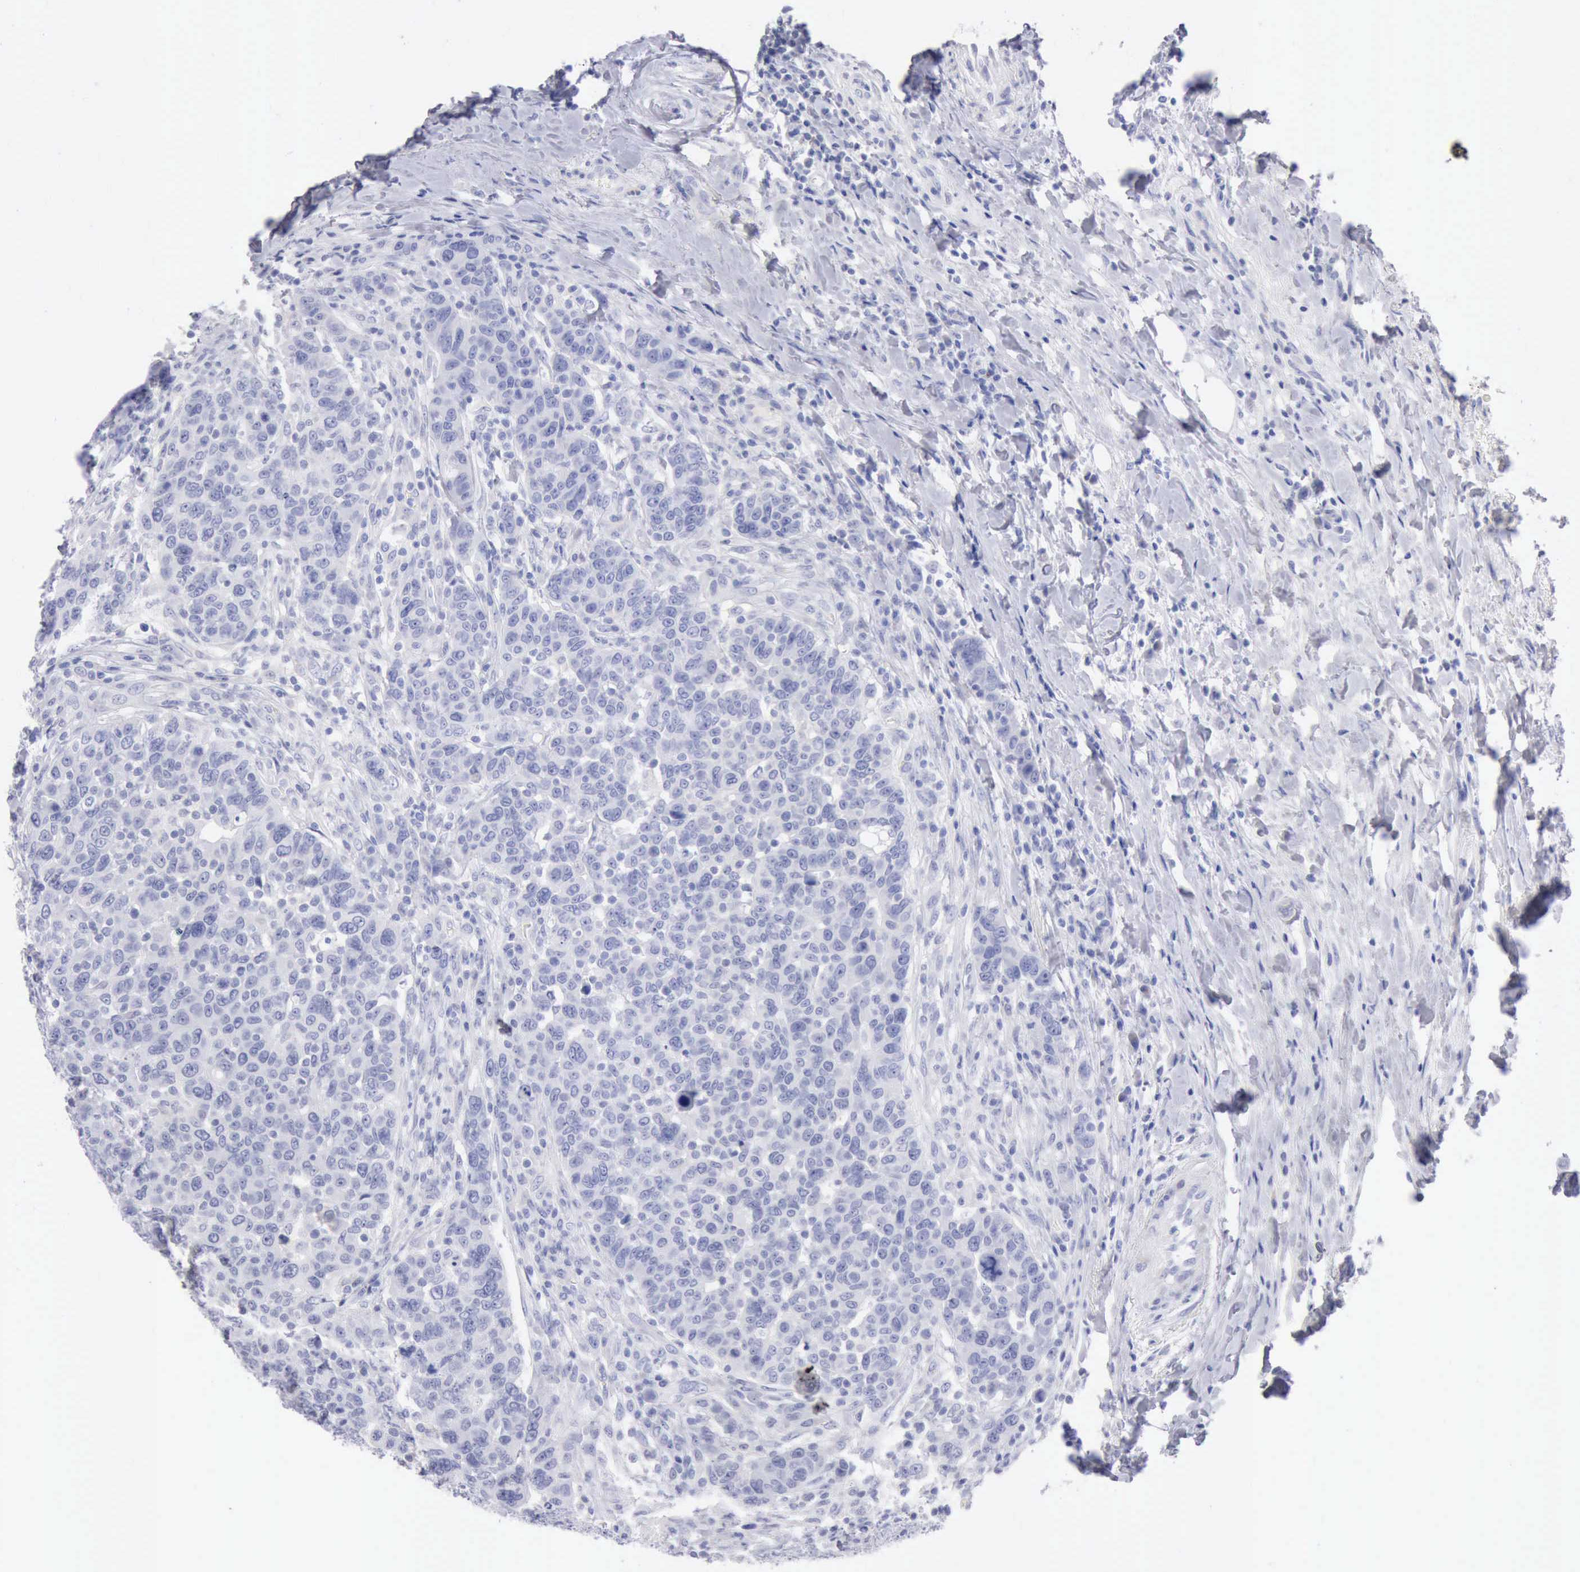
{"staining": {"intensity": "negative", "quantity": "none", "location": "none"}, "tissue": "breast cancer", "cell_type": "Tumor cells", "image_type": "cancer", "snomed": [{"axis": "morphology", "description": "Duct carcinoma"}, {"axis": "topography", "description": "Breast"}], "caption": "Immunohistochemical staining of human breast cancer (infiltrating ductal carcinoma) shows no significant expression in tumor cells.", "gene": "ANGEL1", "patient": {"sex": "female", "age": 37}}